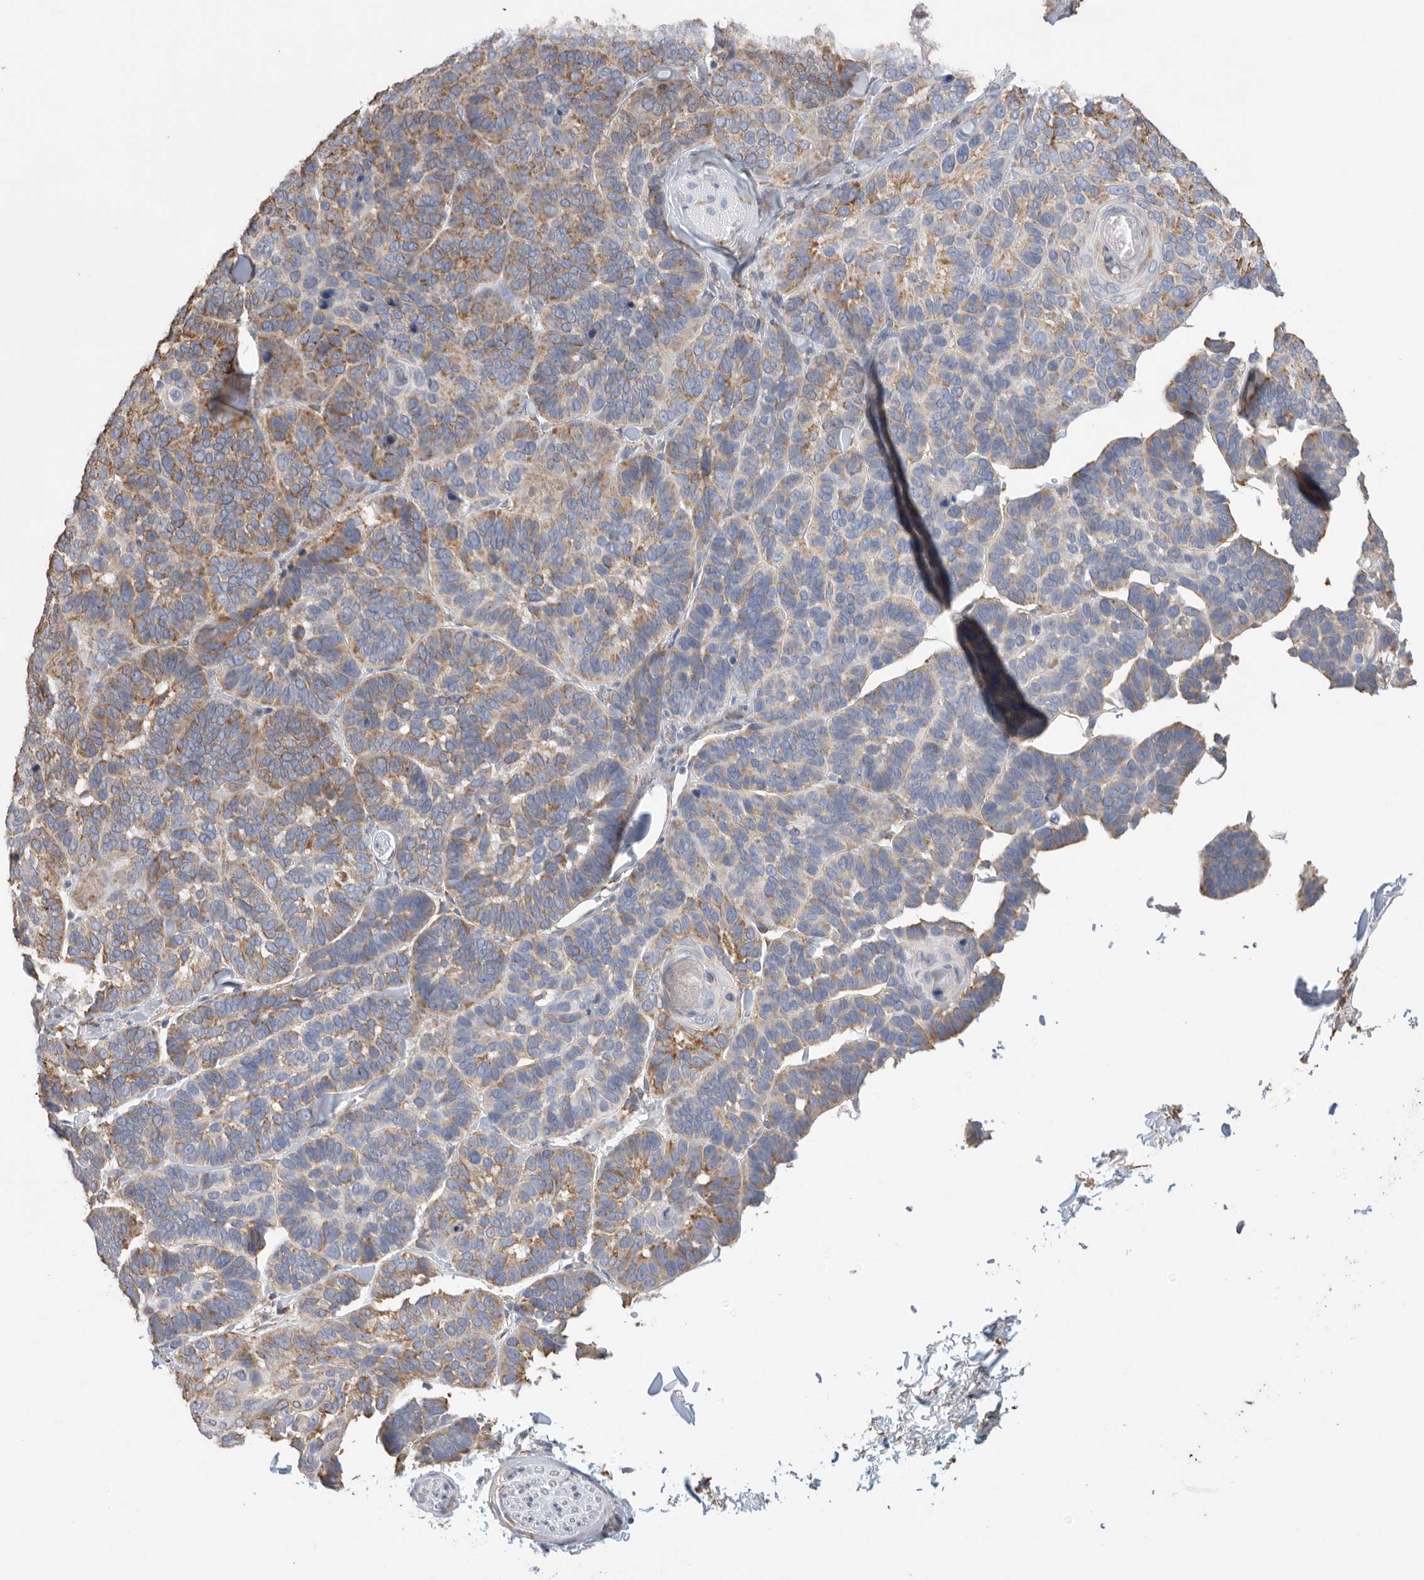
{"staining": {"intensity": "moderate", "quantity": "25%-75%", "location": "cytoplasmic/membranous"}, "tissue": "skin cancer", "cell_type": "Tumor cells", "image_type": "cancer", "snomed": [{"axis": "morphology", "description": "Basal cell carcinoma"}, {"axis": "topography", "description": "Skin"}], "caption": "This is a photomicrograph of IHC staining of skin cancer (basal cell carcinoma), which shows moderate positivity in the cytoplasmic/membranous of tumor cells.", "gene": "BLOC1S5", "patient": {"sex": "male", "age": 62}}